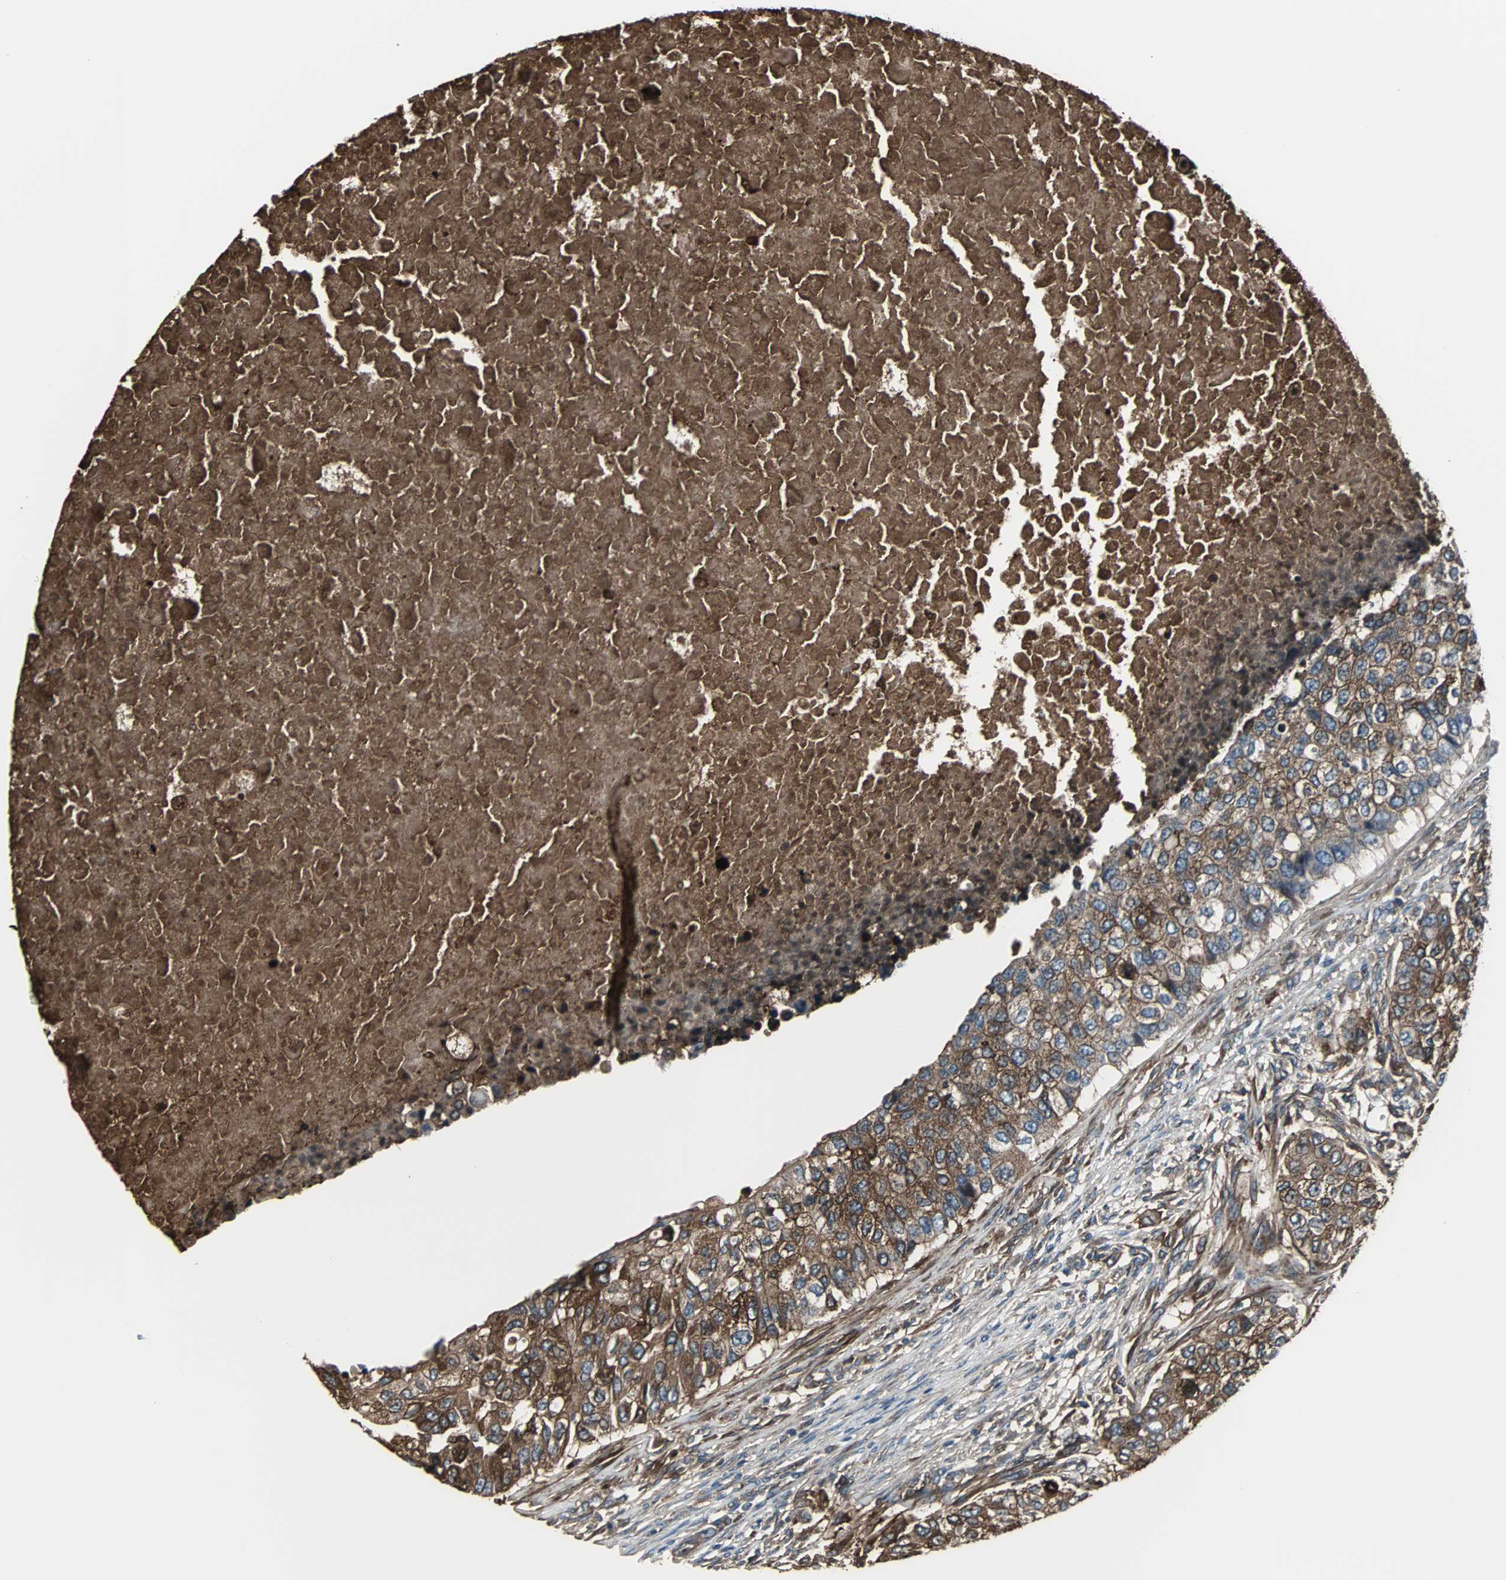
{"staining": {"intensity": "strong", "quantity": ">75%", "location": "cytoplasmic/membranous"}, "tissue": "breast cancer", "cell_type": "Tumor cells", "image_type": "cancer", "snomed": [{"axis": "morphology", "description": "Normal tissue, NOS"}, {"axis": "morphology", "description": "Duct carcinoma"}, {"axis": "topography", "description": "Breast"}], "caption": "A micrograph showing strong cytoplasmic/membranous expression in about >75% of tumor cells in invasive ductal carcinoma (breast), as visualized by brown immunohistochemical staining.", "gene": "ACTN1", "patient": {"sex": "female", "age": 49}}